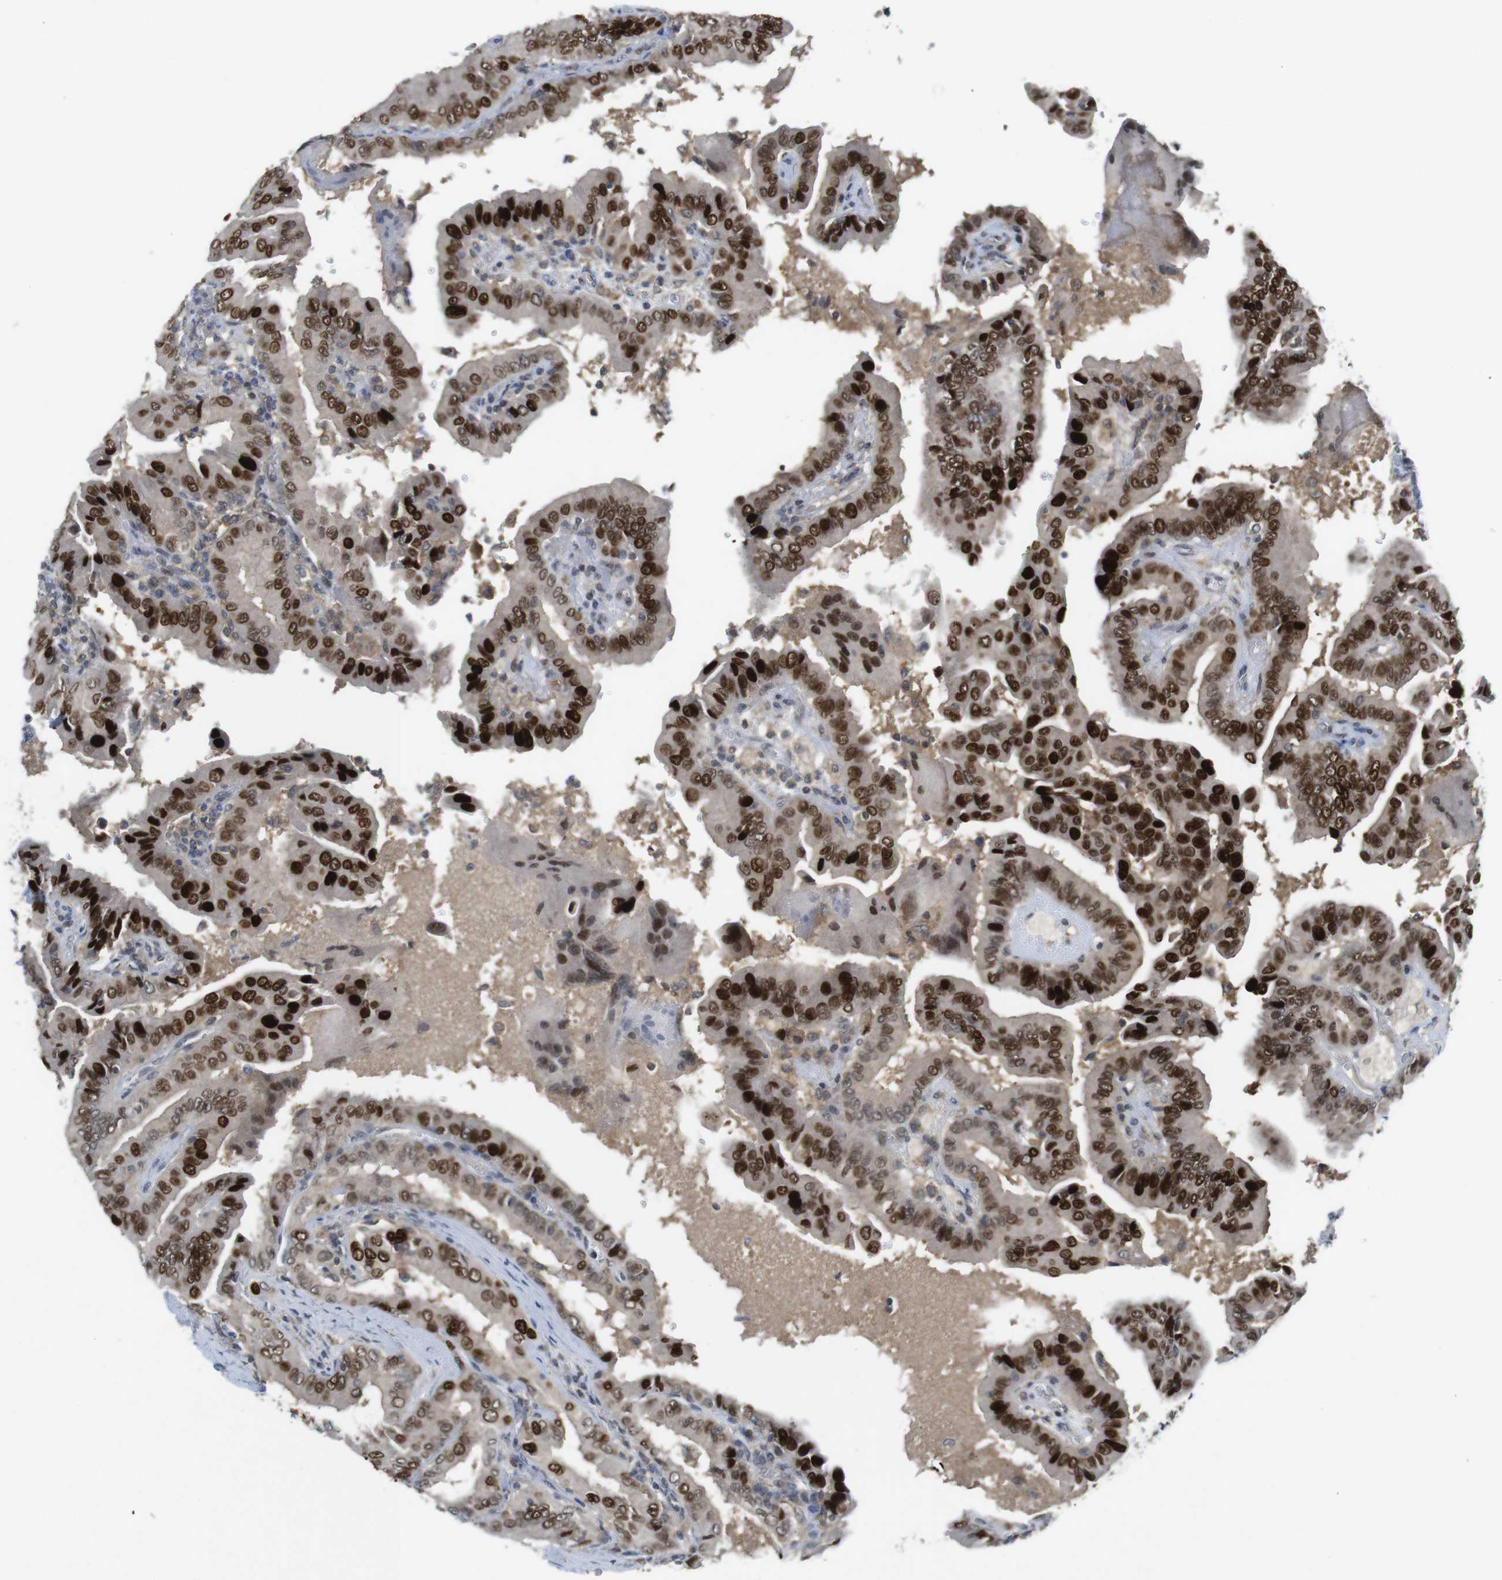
{"staining": {"intensity": "strong", "quantity": ">75%", "location": "nuclear"}, "tissue": "thyroid cancer", "cell_type": "Tumor cells", "image_type": "cancer", "snomed": [{"axis": "morphology", "description": "Papillary adenocarcinoma, NOS"}, {"axis": "topography", "description": "Thyroid gland"}], "caption": "Human thyroid cancer stained with a brown dye displays strong nuclear positive staining in about >75% of tumor cells.", "gene": "RCC1", "patient": {"sex": "male", "age": 33}}